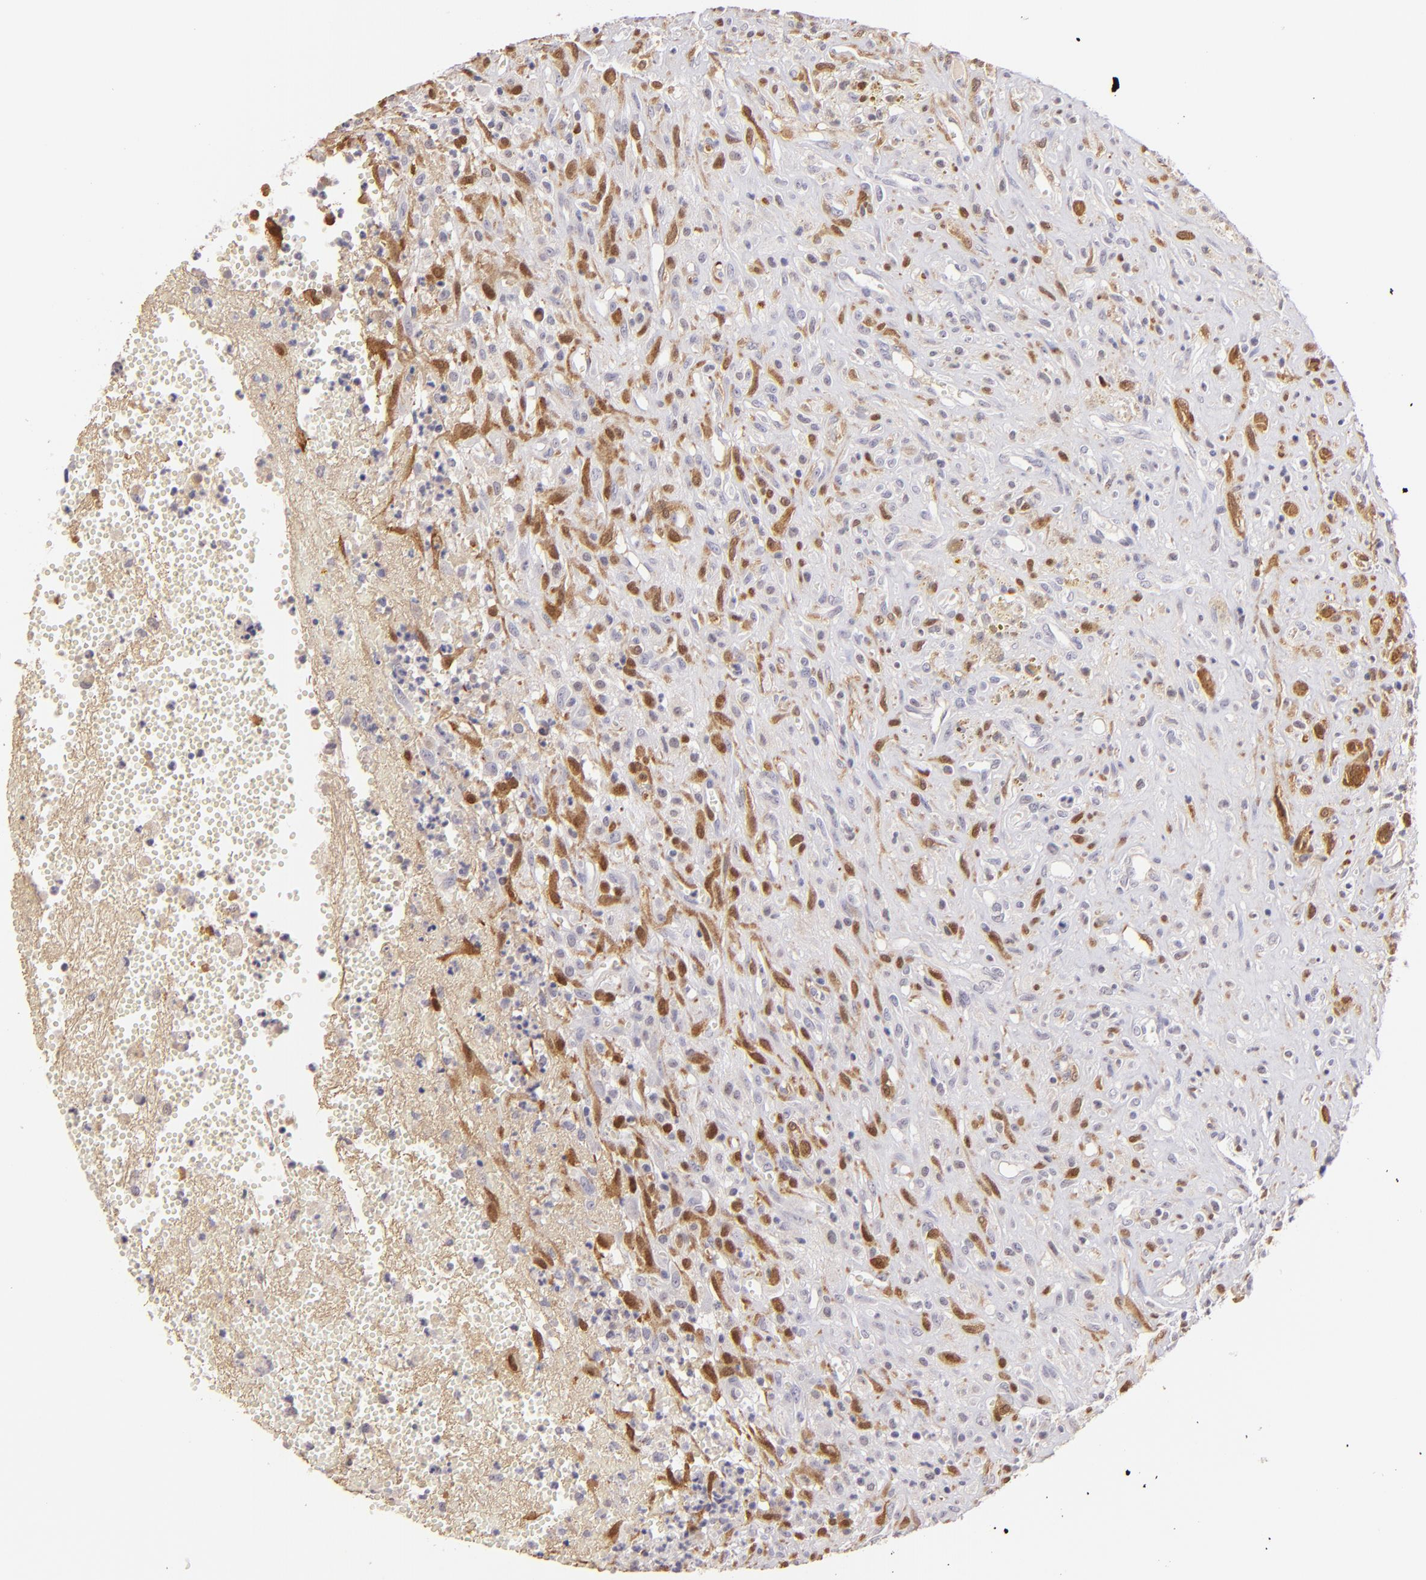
{"staining": {"intensity": "moderate", "quantity": "25%-75%", "location": "cytoplasmic/membranous"}, "tissue": "glioma", "cell_type": "Tumor cells", "image_type": "cancer", "snomed": [{"axis": "morphology", "description": "Glioma, malignant, High grade"}, {"axis": "topography", "description": "Brain"}], "caption": "Protein analysis of high-grade glioma (malignant) tissue shows moderate cytoplasmic/membranous positivity in about 25%-75% of tumor cells.", "gene": "MAGEA1", "patient": {"sex": "male", "age": 66}}